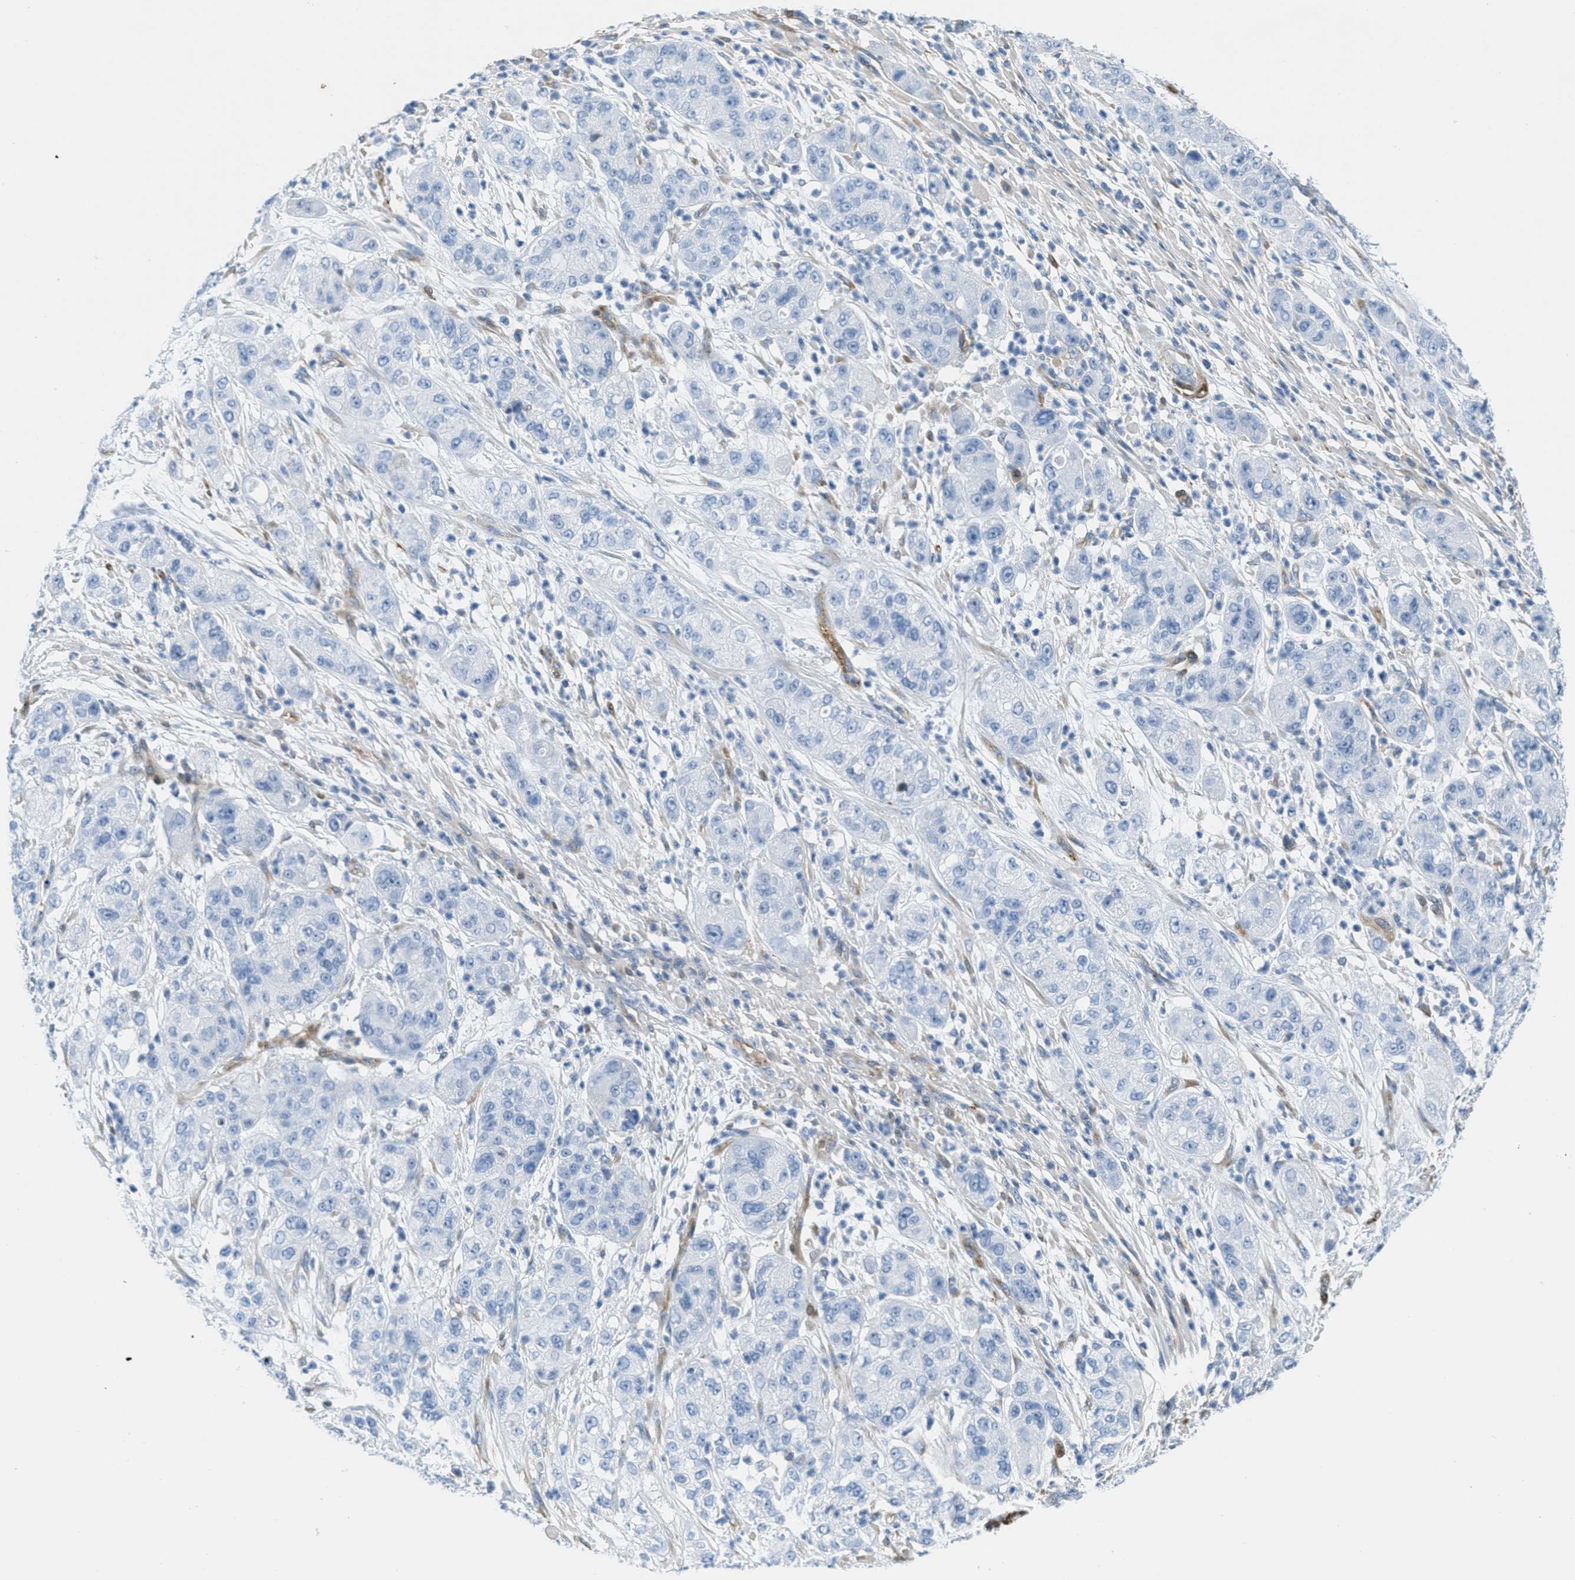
{"staining": {"intensity": "negative", "quantity": "none", "location": "none"}, "tissue": "pancreatic cancer", "cell_type": "Tumor cells", "image_type": "cancer", "snomed": [{"axis": "morphology", "description": "Adenocarcinoma, NOS"}, {"axis": "topography", "description": "Pancreas"}], "caption": "An image of human pancreatic cancer is negative for staining in tumor cells.", "gene": "MAPRE2", "patient": {"sex": "female", "age": 78}}